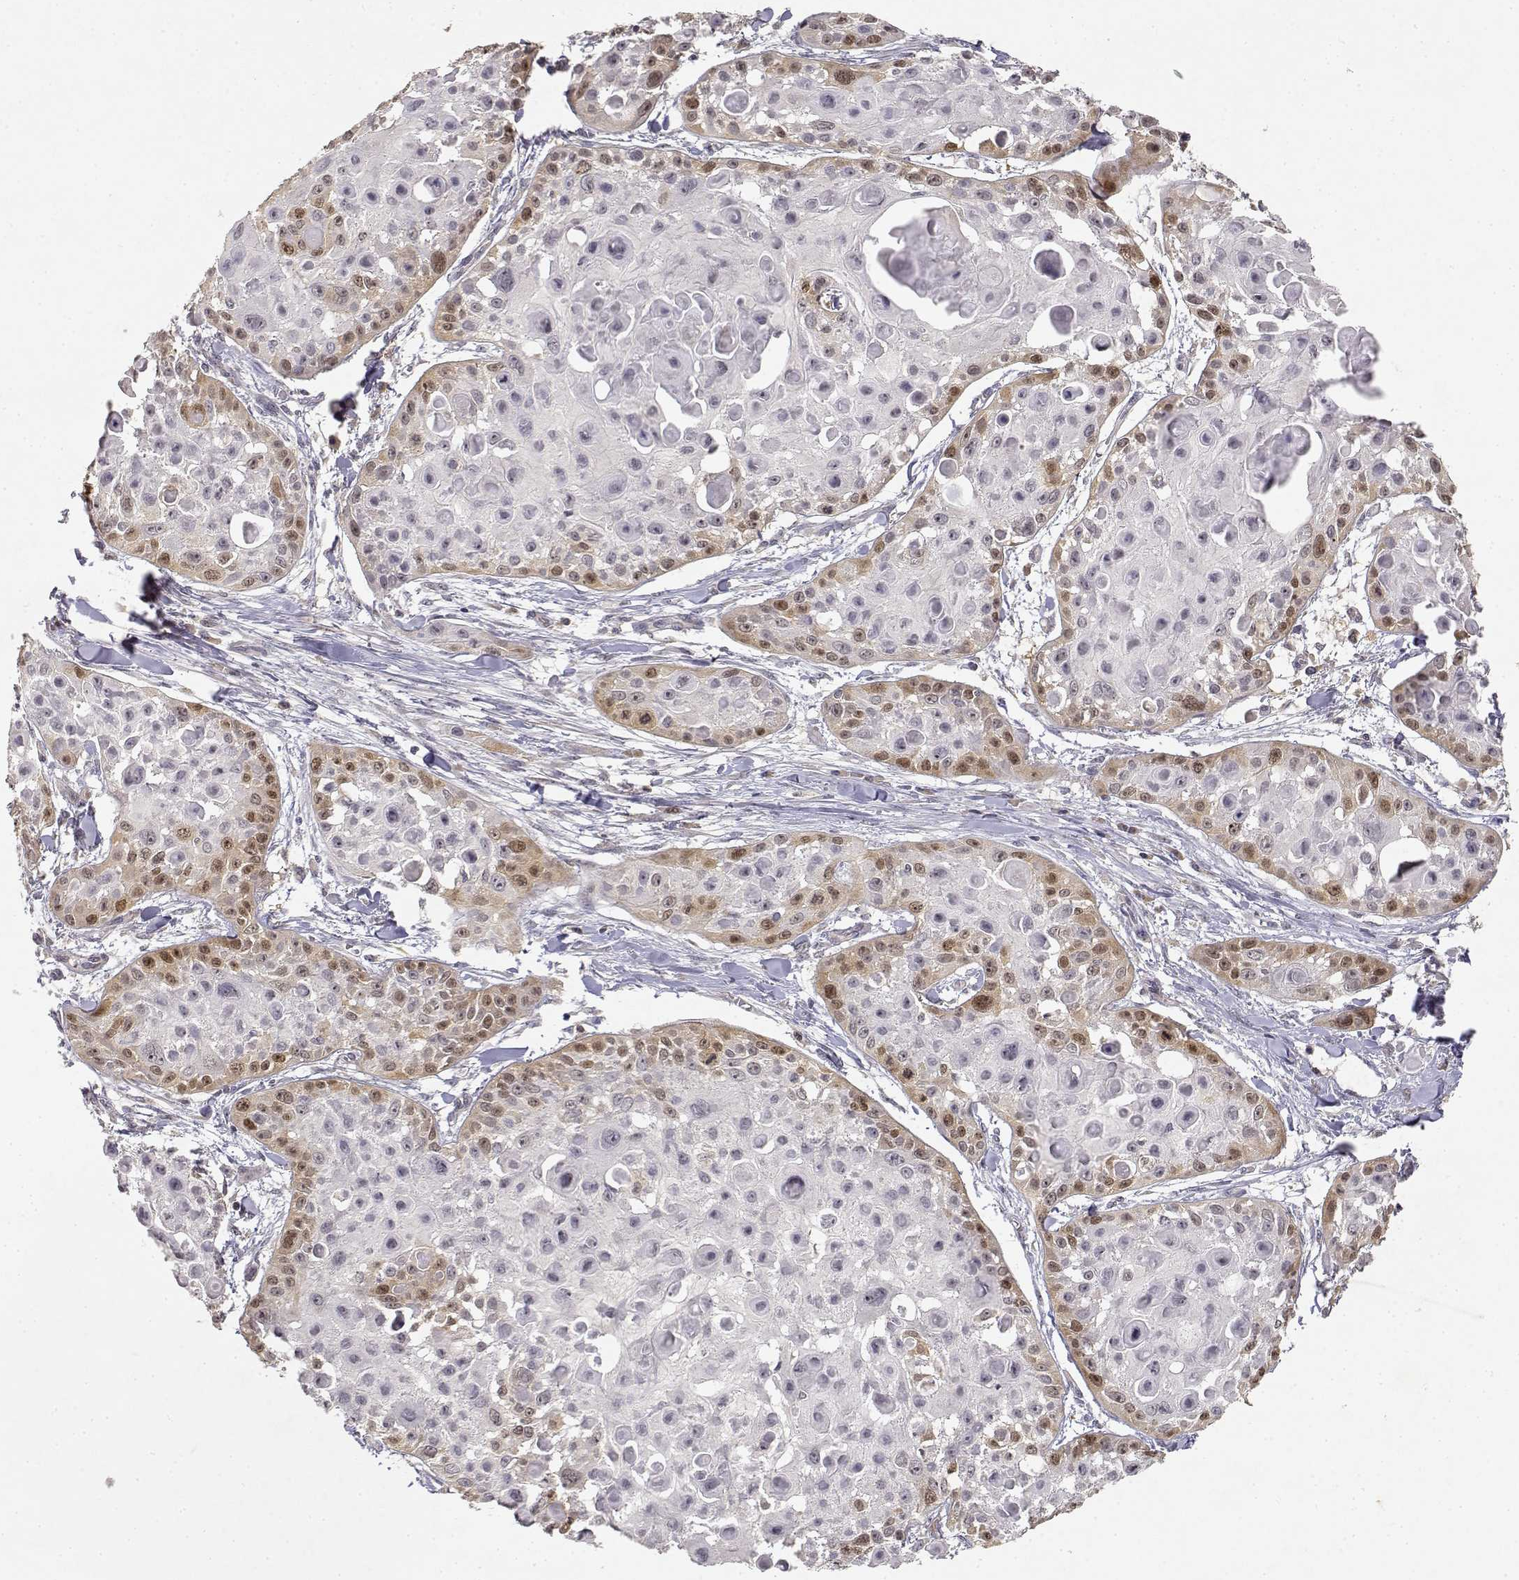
{"staining": {"intensity": "strong", "quantity": "<25%", "location": "cytoplasmic/membranous,nuclear"}, "tissue": "skin cancer", "cell_type": "Tumor cells", "image_type": "cancer", "snomed": [{"axis": "morphology", "description": "Squamous cell carcinoma, NOS"}, {"axis": "topography", "description": "Skin"}, {"axis": "topography", "description": "Anal"}], "caption": "Protein positivity by IHC shows strong cytoplasmic/membranous and nuclear expression in about <25% of tumor cells in skin squamous cell carcinoma. Immunohistochemistry stains the protein in brown and the nuclei are stained blue.", "gene": "RAD51", "patient": {"sex": "female", "age": 75}}